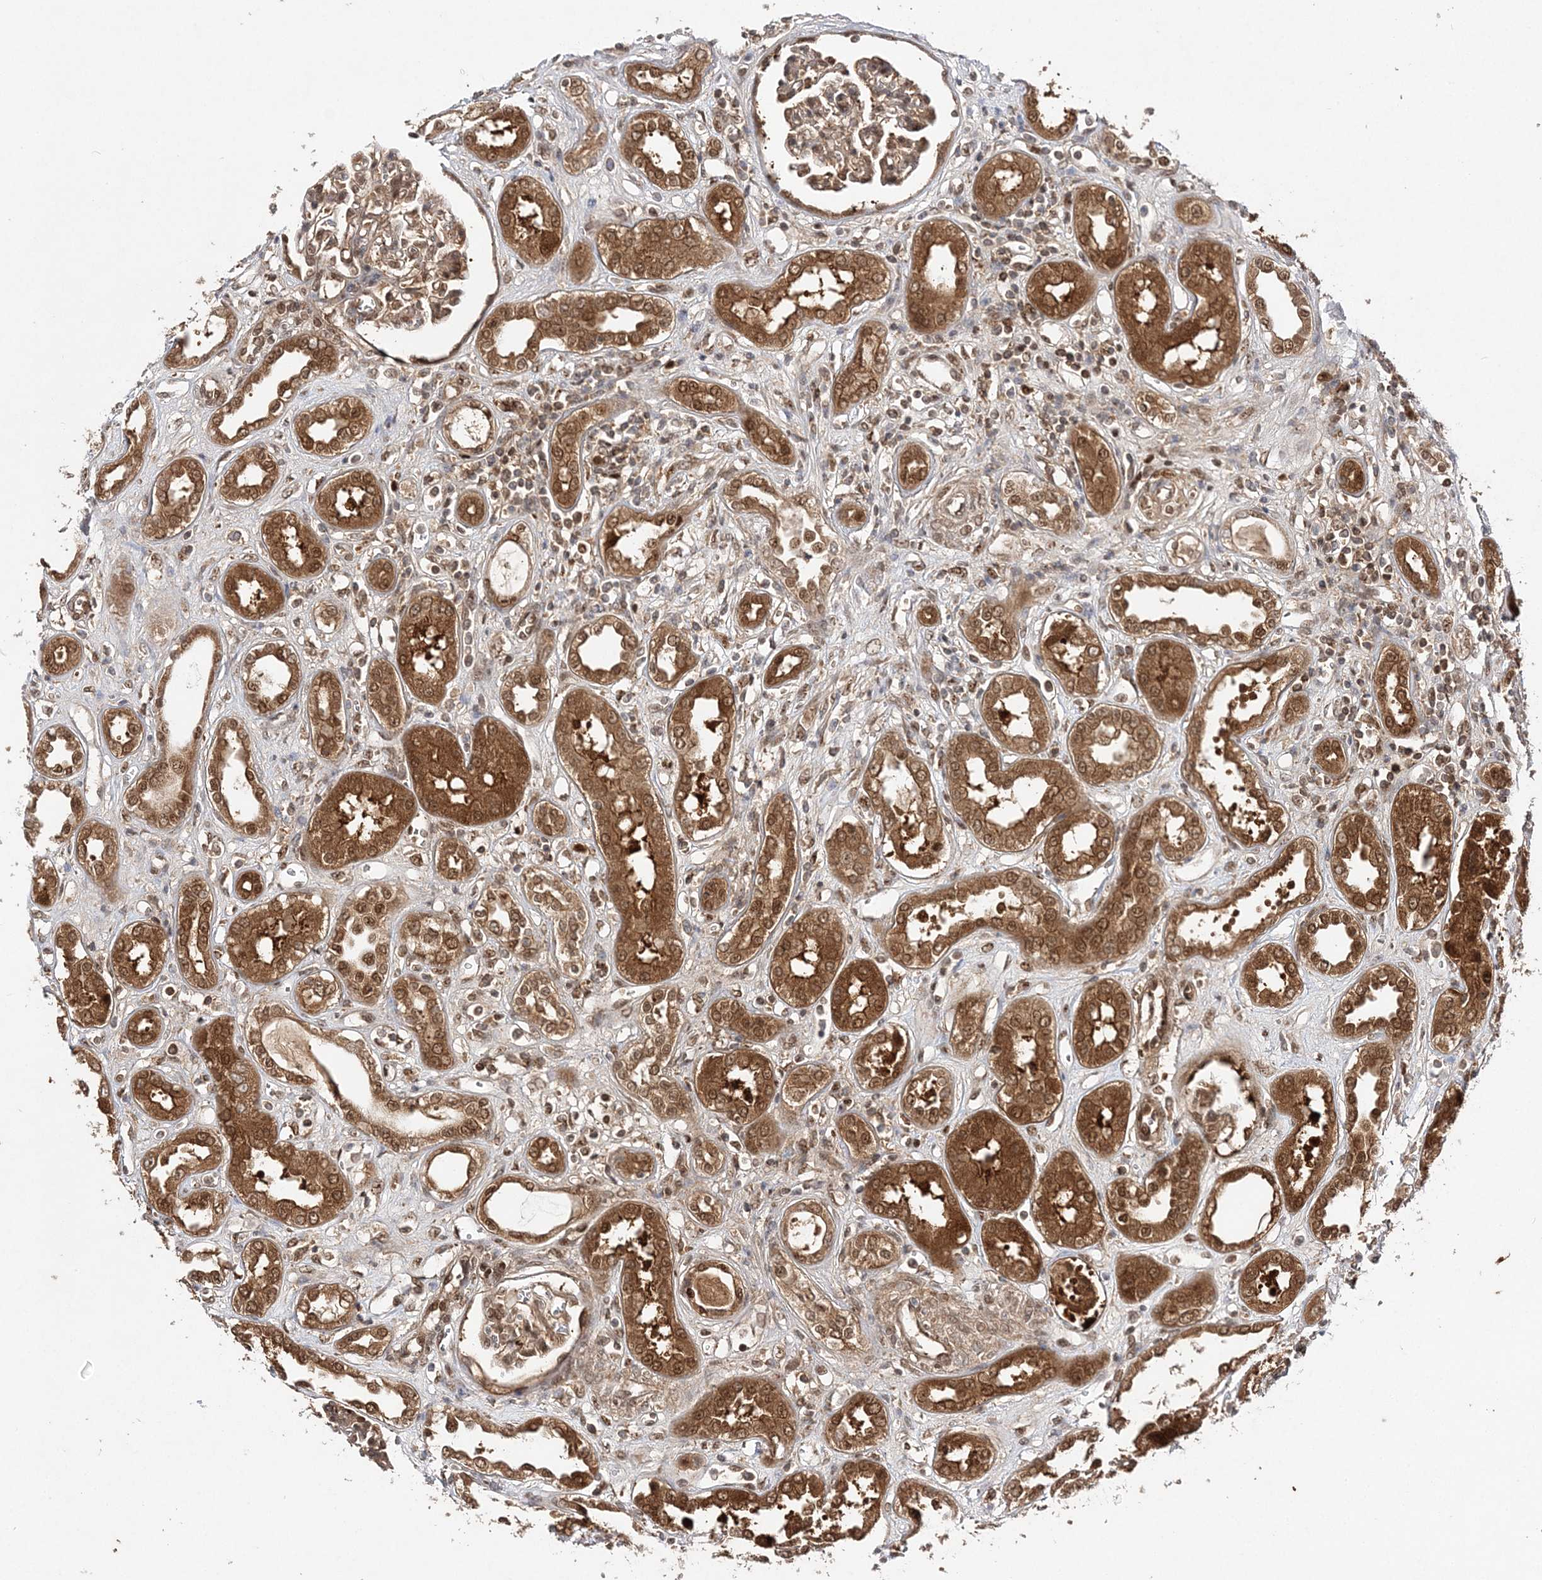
{"staining": {"intensity": "moderate", "quantity": "25%-75%", "location": "cytoplasmic/membranous,nuclear"}, "tissue": "kidney", "cell_type": "Cells in glomeruli", "image_type": "normal", "snomed": [{"axis": "morphology", "description": "Normal tissue, NOS"}, {"axis": "topography", "description": "Kidney"}], "caption": "High-magnification brightfield microscopy of unremarkable kidney stained with DAB (brown) and counterstained with hematoxylin (blue). cells in glomeruli exhibit moderate cytoplasmic/membranous,nuclear expression is appreciated in about25%-75% of cells.", "gene": "NIF3L1", "patient": {"sex": "male", "age": 59}}